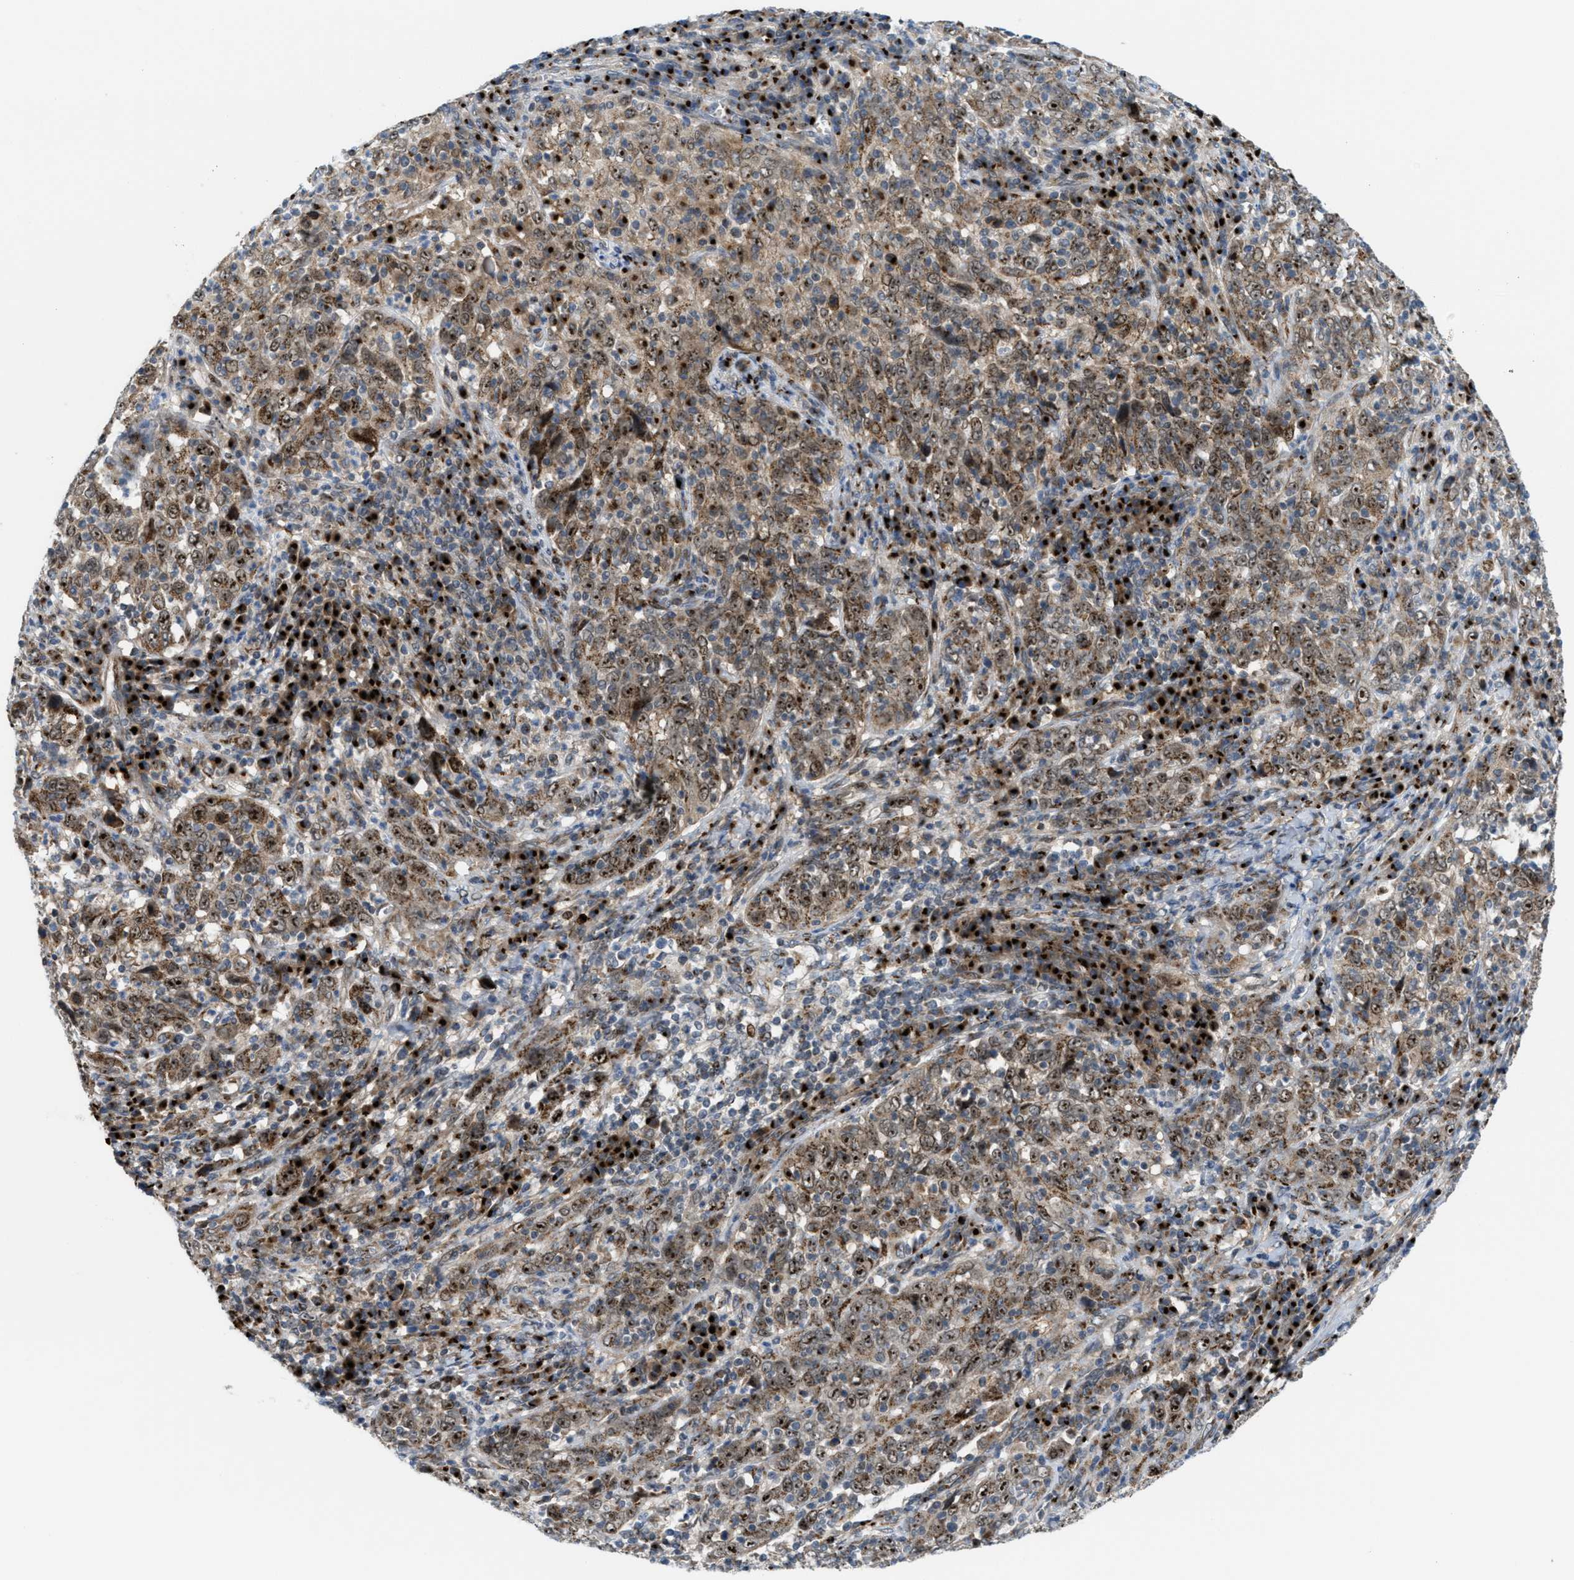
{"staining": {"intensity": "strong", "quantity": "25%-75%", "location": "cytoplasmic/membranous,nuclear"}, "tissue": "cervical cancer", "cell_type": "Tumor cells", "image_type": "cancer", "snomed": [{"axis": "morphology", "description": "Squamous cell carcinoma, NOS"}, {"axis": "topography", "description": "Cervix"}], "caption": "Immunohistochemical staining of human cervical squamous cell carcinoma displays high levels of strong cytoplasmic/membranous and nuclear positivity in about 25%-75% of tumor cells.", "gene": "SLC38A10", "patient": {"sex": "female", "age": 46}}